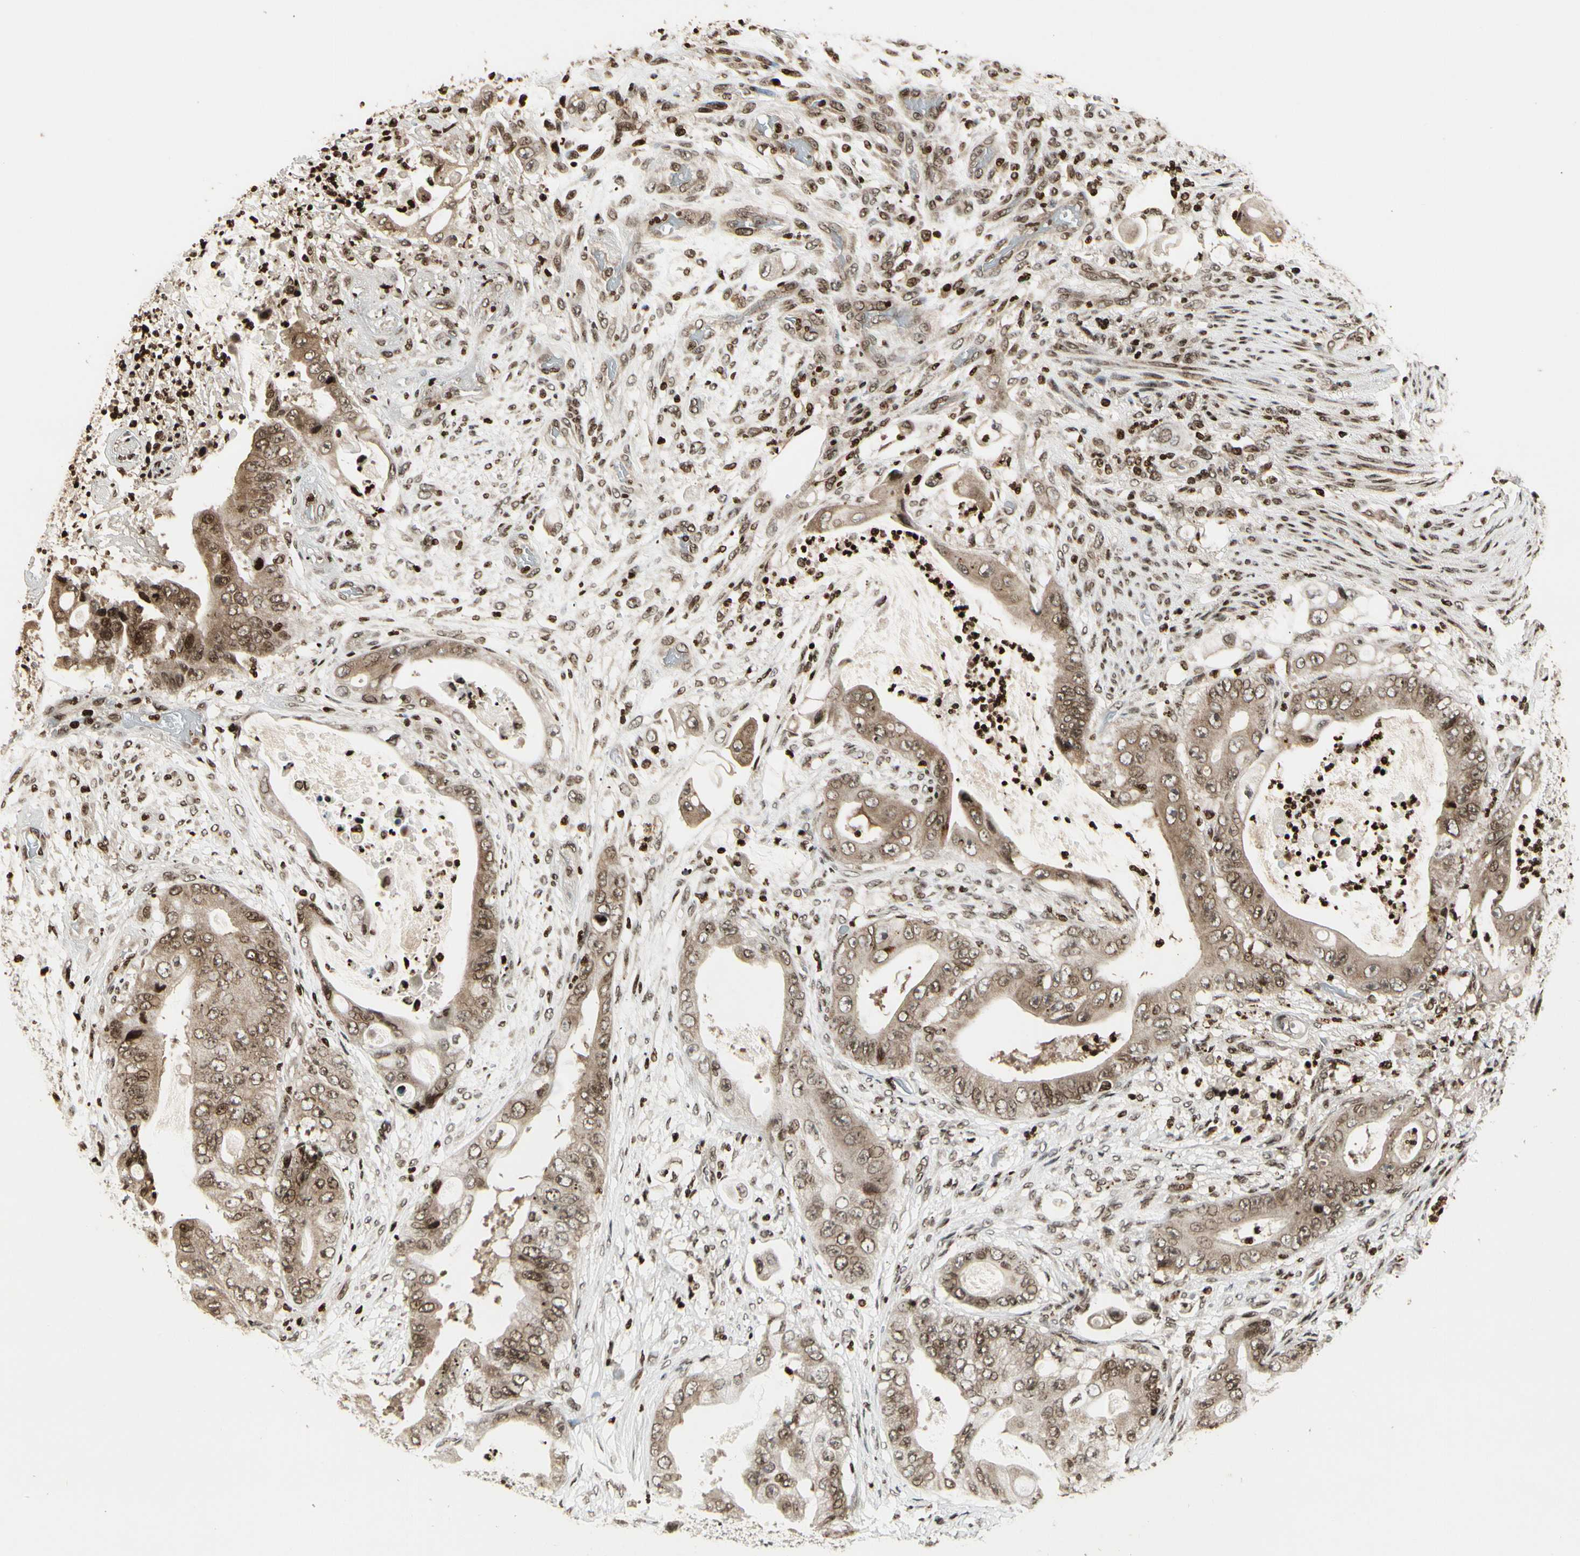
{"staining": {"intensity": "moderate", "quantity": ">75%", "location": "cytoplasmic/membranous,nuclear"}, "tissue": "stomach cancer", "cell_type": "Tumor cells", "image_type": "cancer", "snomed": [{"axis": "morphology", "description": "Adenocarcinoma, NOS"}, {"axis": "topography", "description": "Stomach"}], "caption": "Immunohistochemical staining of human stomach cancer (adenocarcinoma) demonstrates medium levels of moderate cytoplasmic/membranous and nuclear protein positivity in approximately >75% of tumor cells.", "gene": "TSHZ3", "patient": {"sex": "female", "age": 73}}